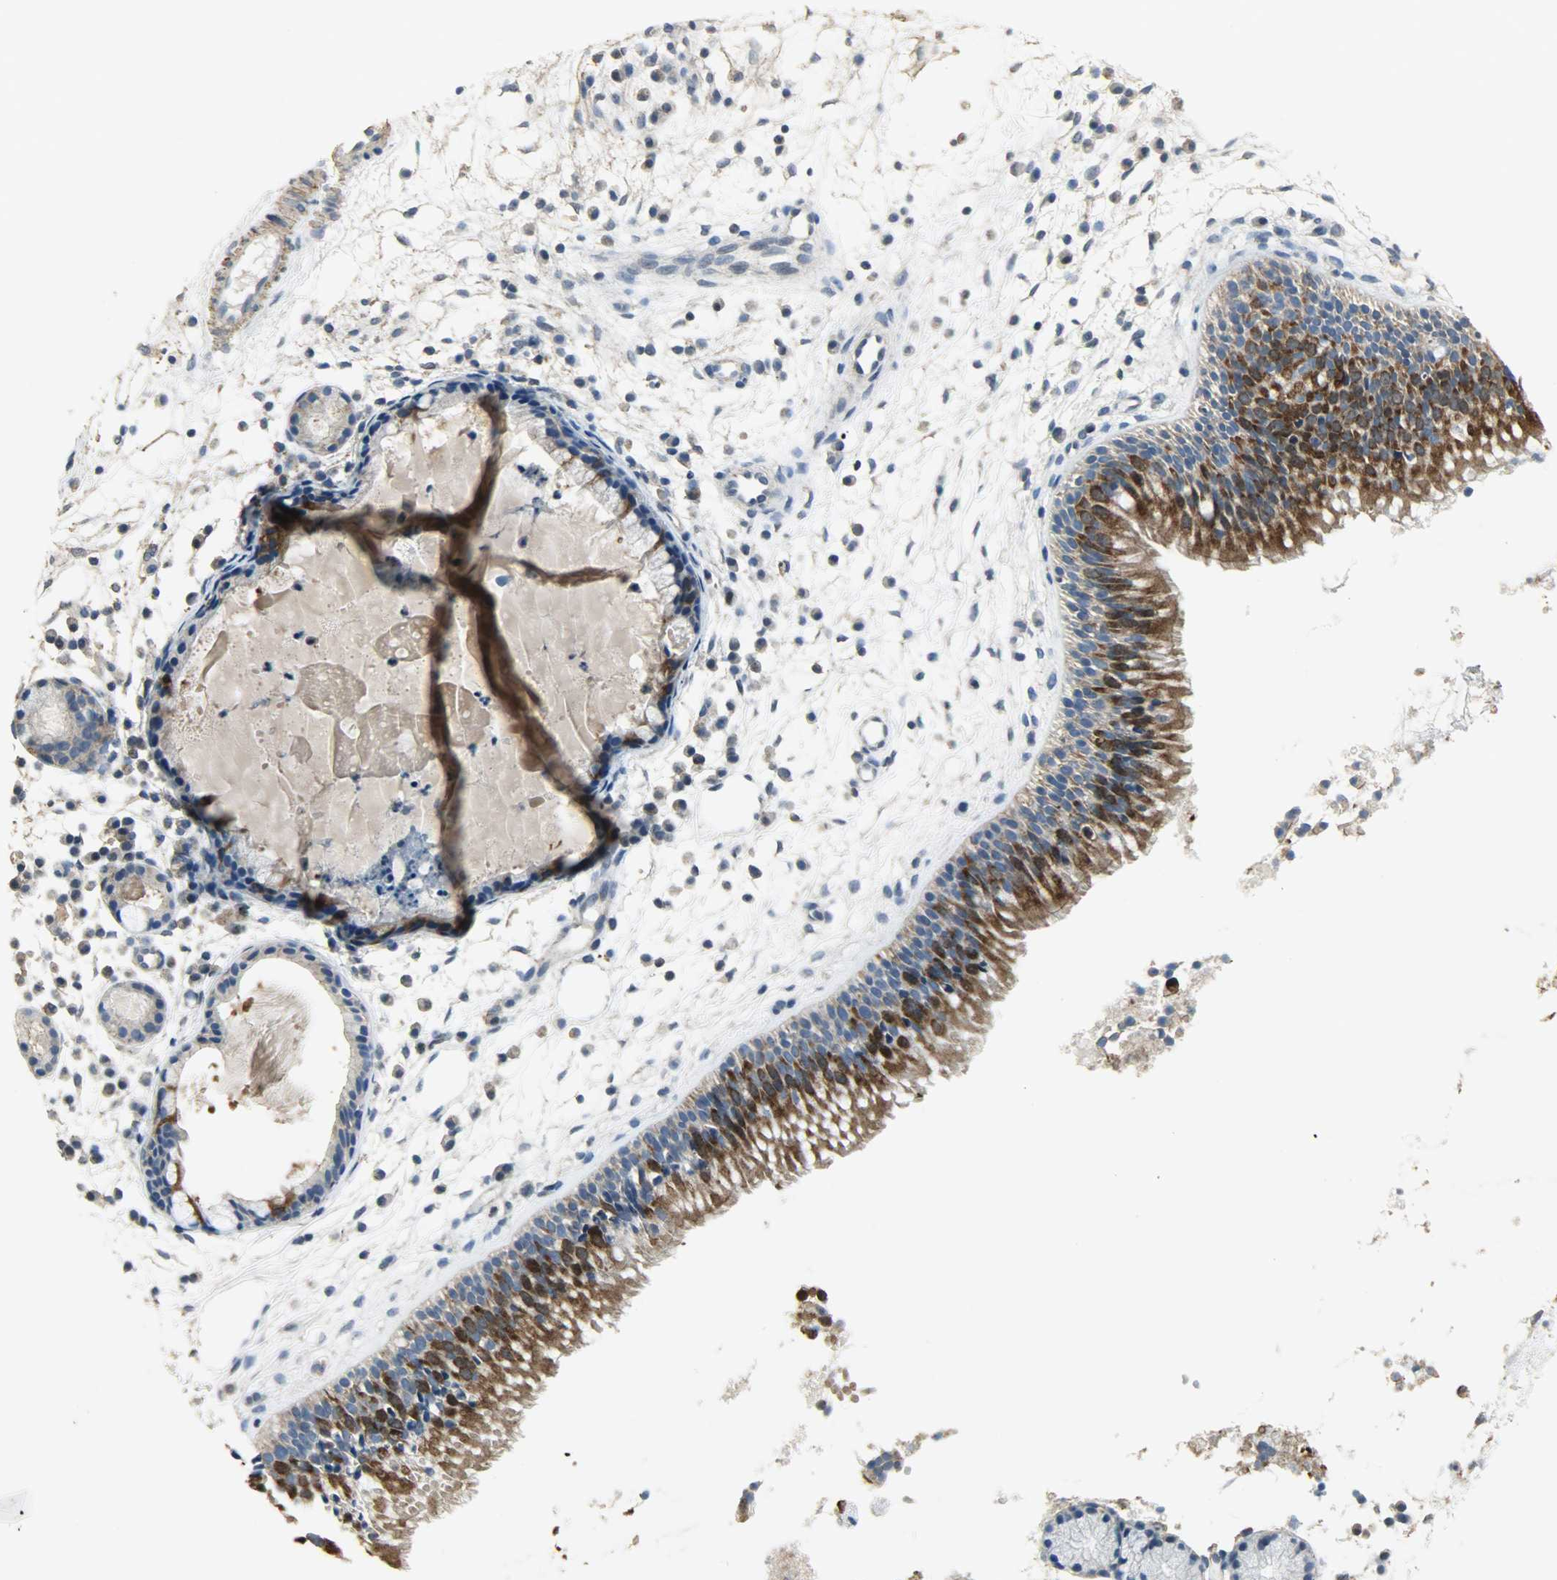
{"staining": {"intensity": "strong", "quantity": ">75%", "location": "cytoplasmic/membranous"}, "tissue": "nasopharynx", "cell_type": "Respiratory epithelial cells", "image_type": "normal", "snomed": [{"axis": "morphology", "description": "Normal tissue, NOS"}, {"axis": "topography", "description": "Nasopharynx"}], "caption": "Immunohistochemistry (IHC) histopathology image of normal human nasopharynx stained for a protein (brown), which shows high levels of strong cytoplasmic/membranous positivity in approximately >75% of respiratory epithelial cells.", "gene": "DNAJA4", "patient": {"sex": "male", "age": 21}}